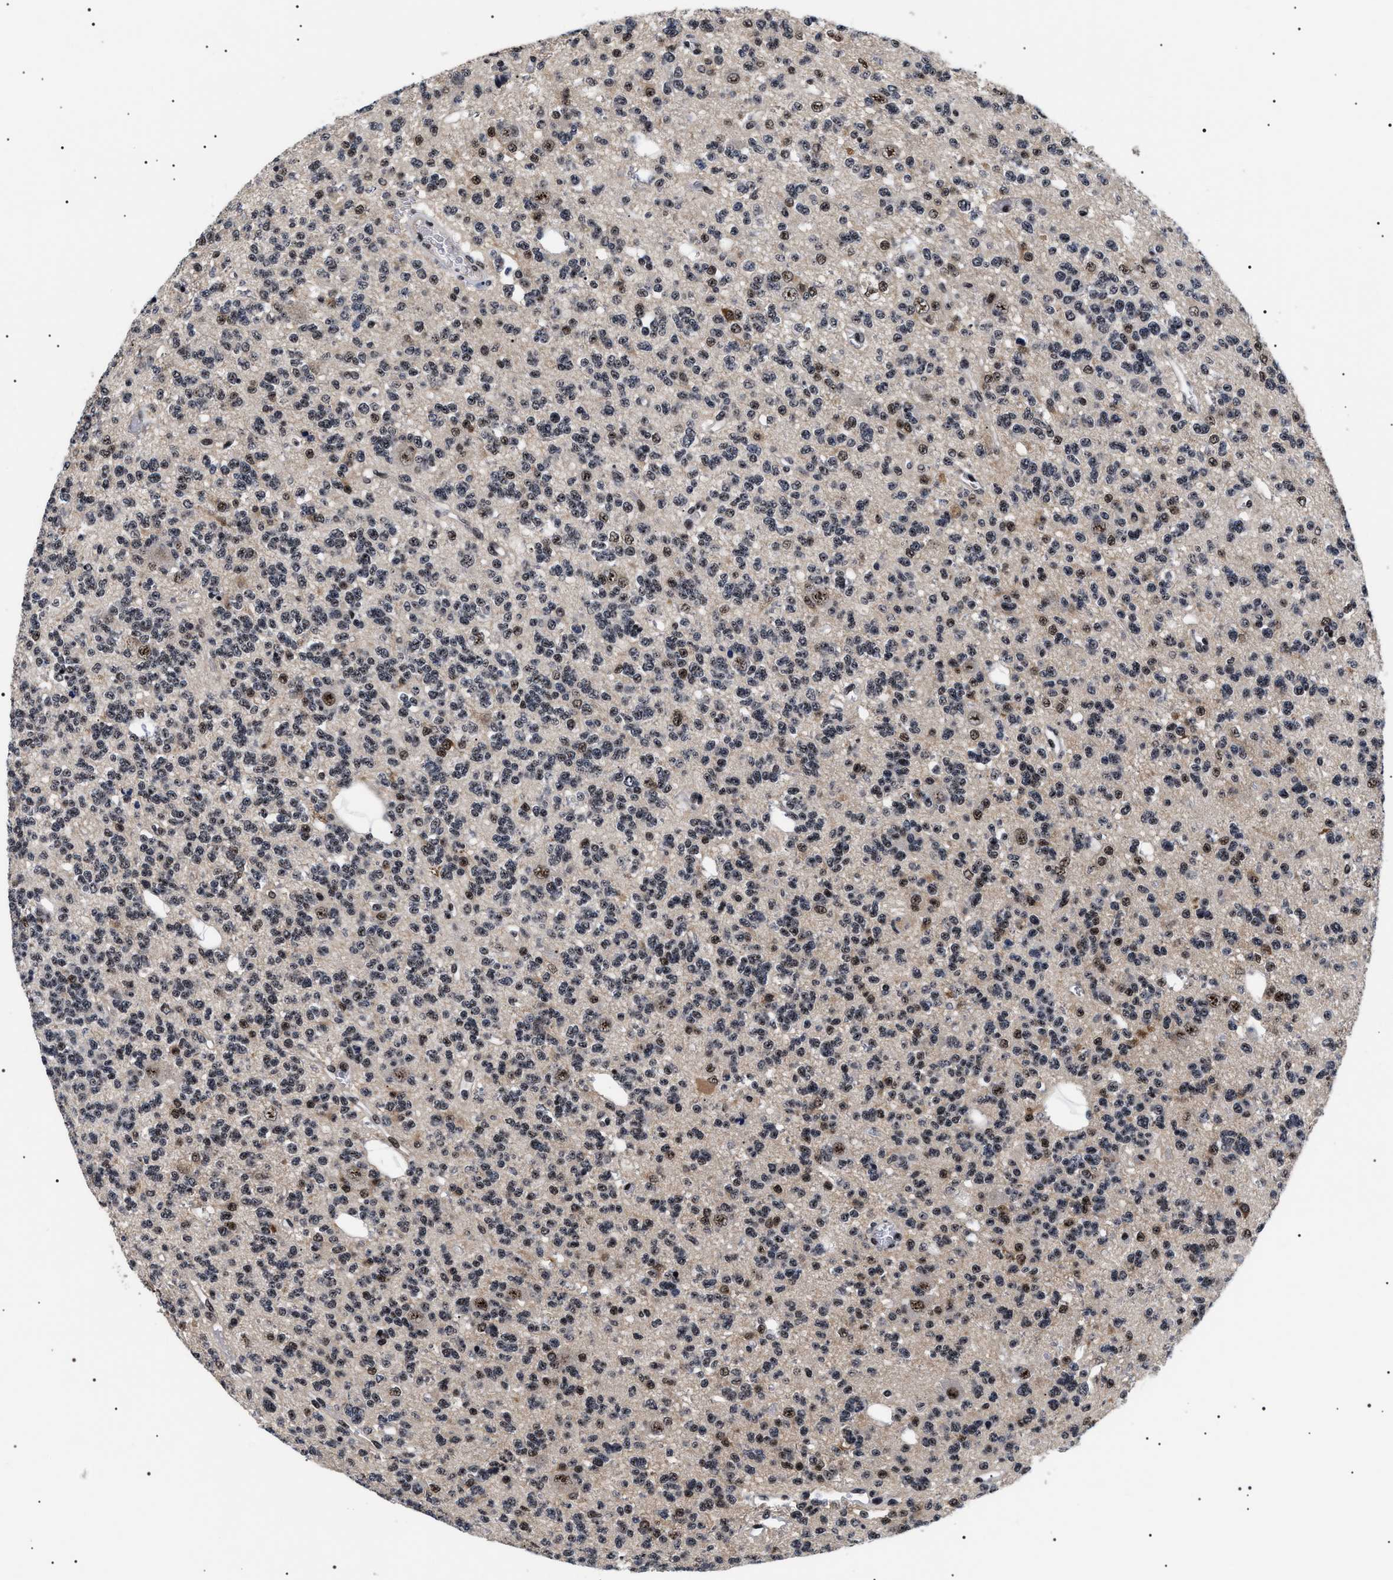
{"staining": {"intensity": "moderate", "quantity": "<25%", "location": "nuclear"}, "tissue": "glioma", "cell_type": "Tumor cells", "image_type": "cancer", "snomed": [{"axis": "morphology", "description": "Glioma, malignant, Low grade"}, {"axis": "topography", "description": "Brain"}], "caption": "Tumor cells show low levels of moderate nuclear positivity in approximately <25% of cells in glioma.", "gene": "CAAP1", "patient": {"sex": "male", "age": 38}}